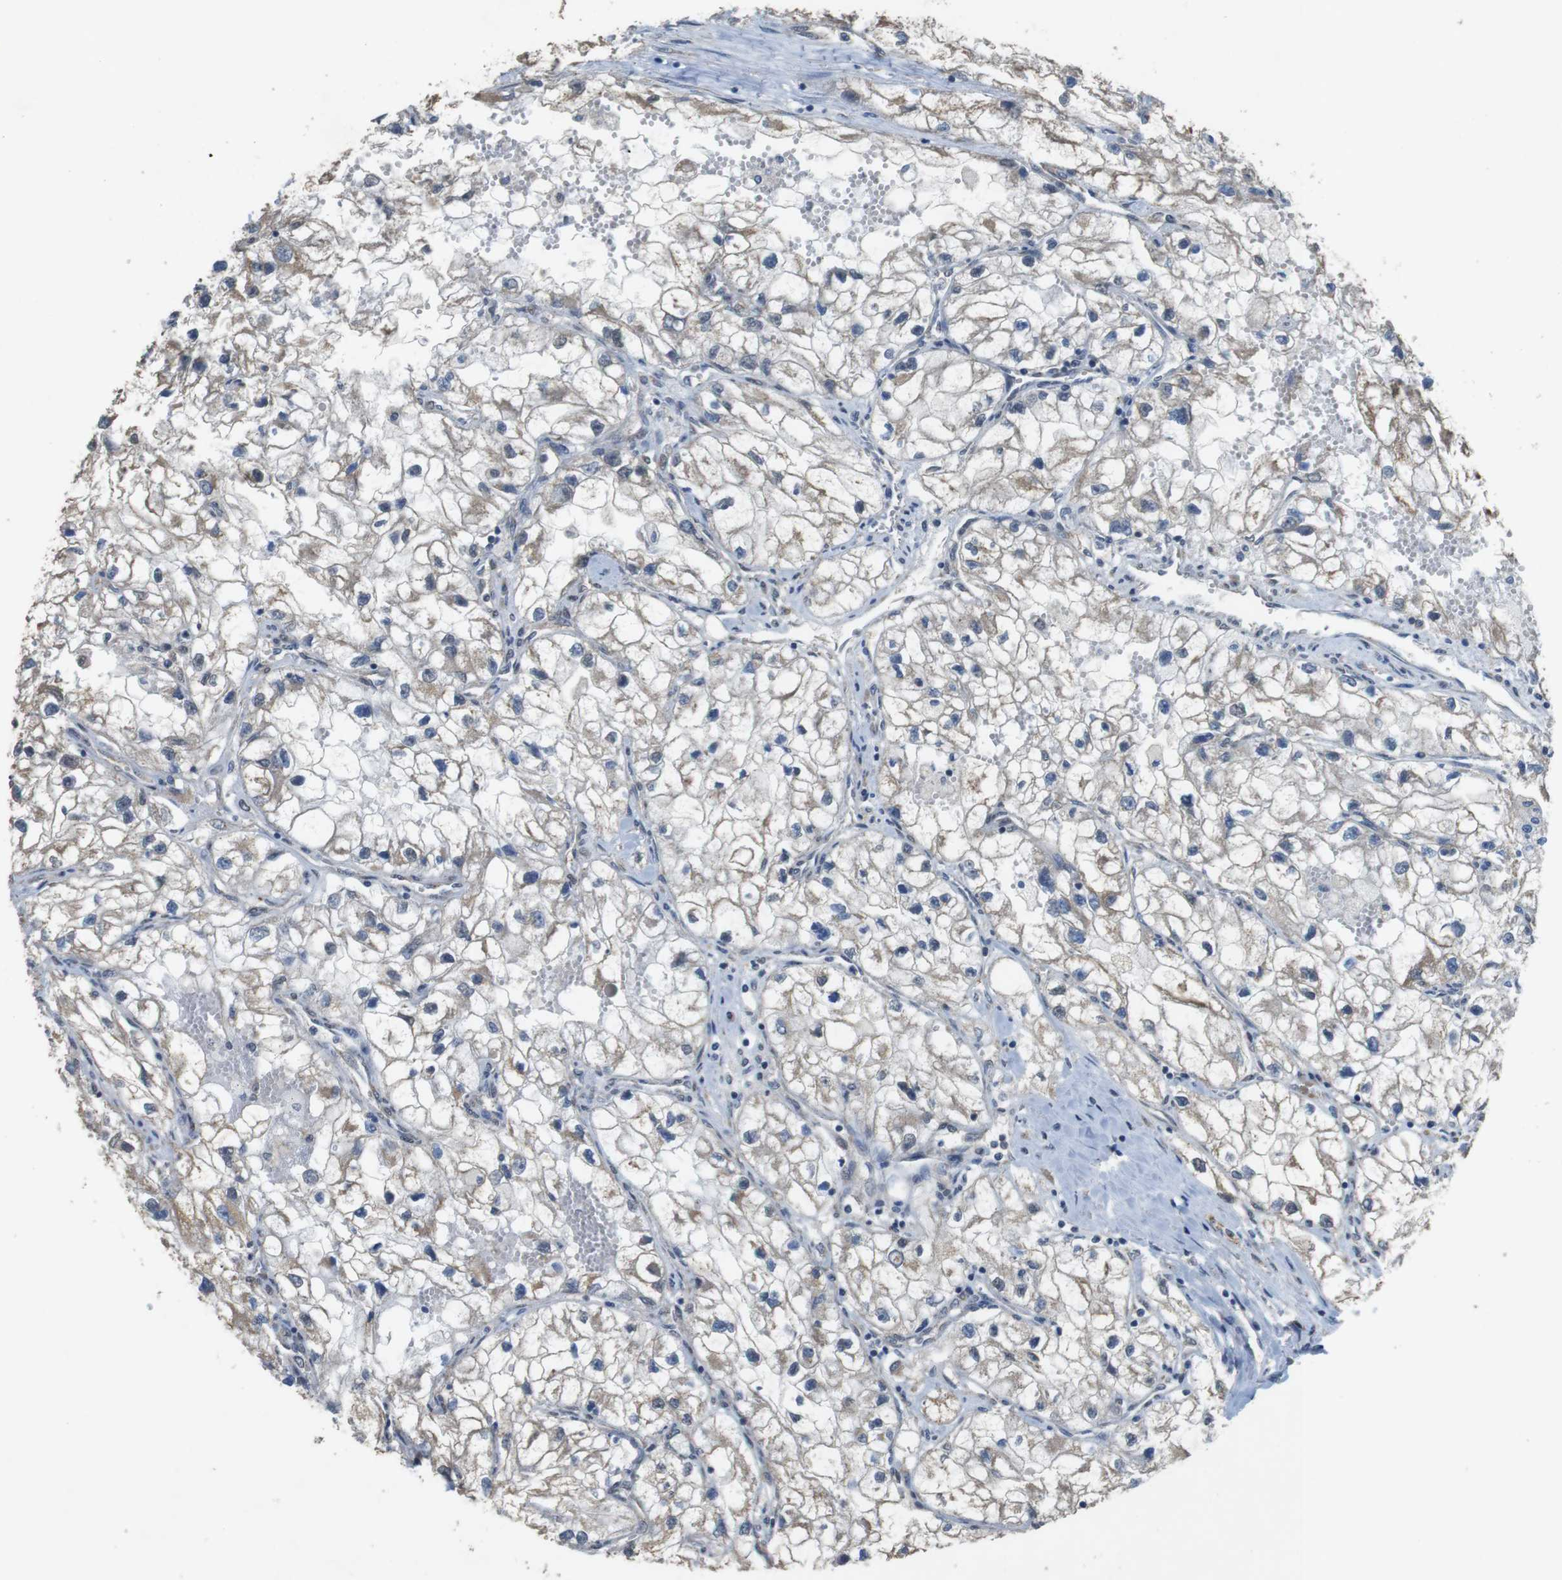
{"staining": {"intensity": "weak", "quantity": "<25%", "location": "cytoplasmic/membranous"}, "tissue": "renal cancer", "cell_type": "Tumor cells", "image_type": "cancer", "snomed": [{"axis": "morphology", "description": "Adenocarcinoma, NOS"}, {"axis": "topography", "description": "Kidney"}], "caption": "DAB immunohistochemical staining of renal adenocarcinoma demonstrates no significant positivity in tumor cells. (Brightfield microscopy of DAB immunohistochemistry at high magnification).", "gene": "CLDN7", "patient": {"sex": "female", "age": 70}}